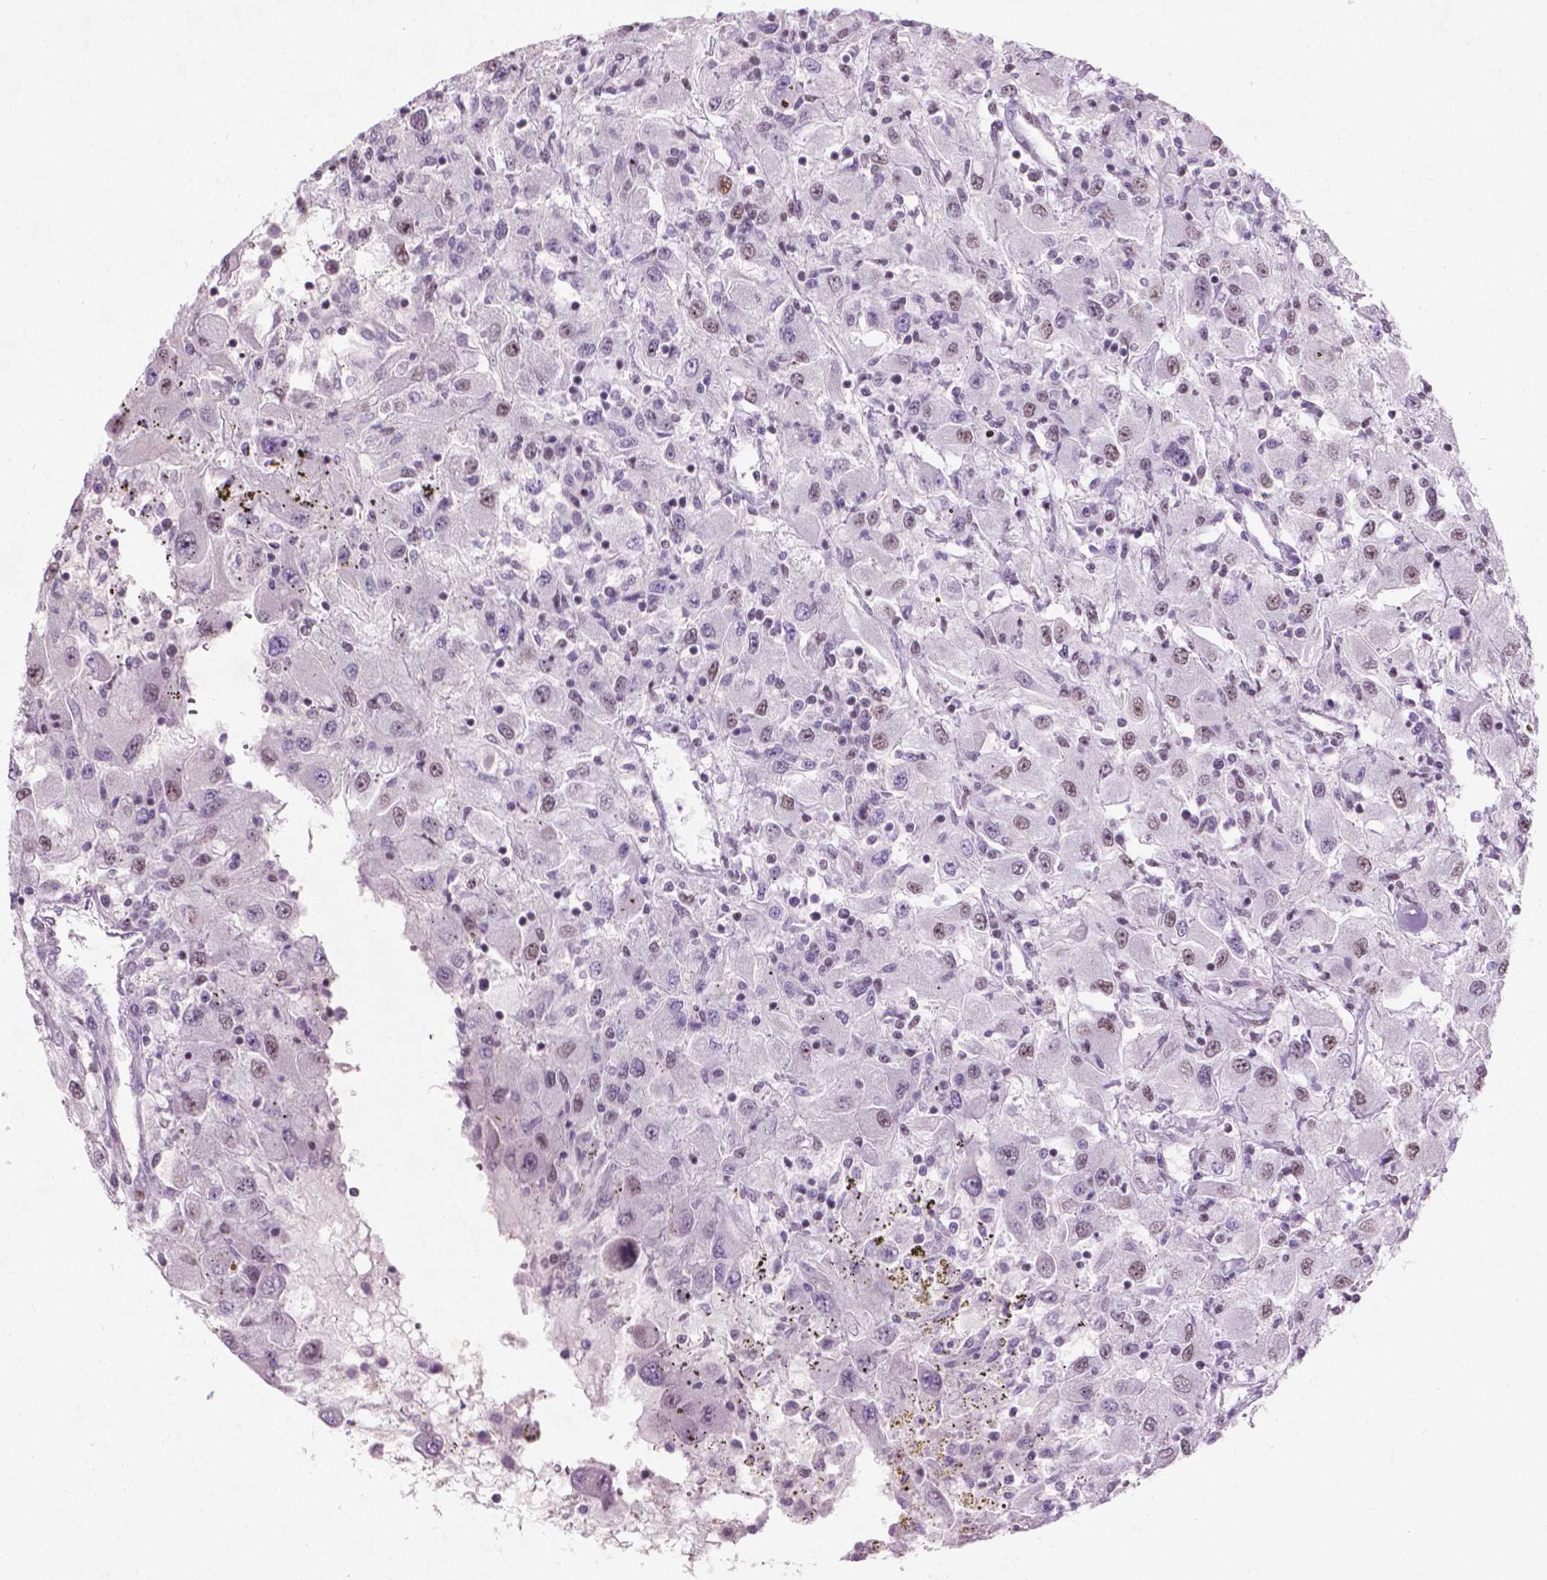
{"staining": {"intensity": "weak", "quantity": "25%-75%", "location": "nuclear"}, "tissue": "renal cancer", "cell_type": "Tumor cells", "image_type": "cancer", "snomed": [{"axis": "morphology", "description": "Adenocarcinoma, NOS"}, {"axis": "topography", "description": "Kidney"}], "caption": "Brown immunohistochemical staining in renal adenocarcinoma reveals weak nuclear expression in about 25%-75% of tumor cells.", "gene": "HES7", "patient": {"sex": "female", "age": 67}}